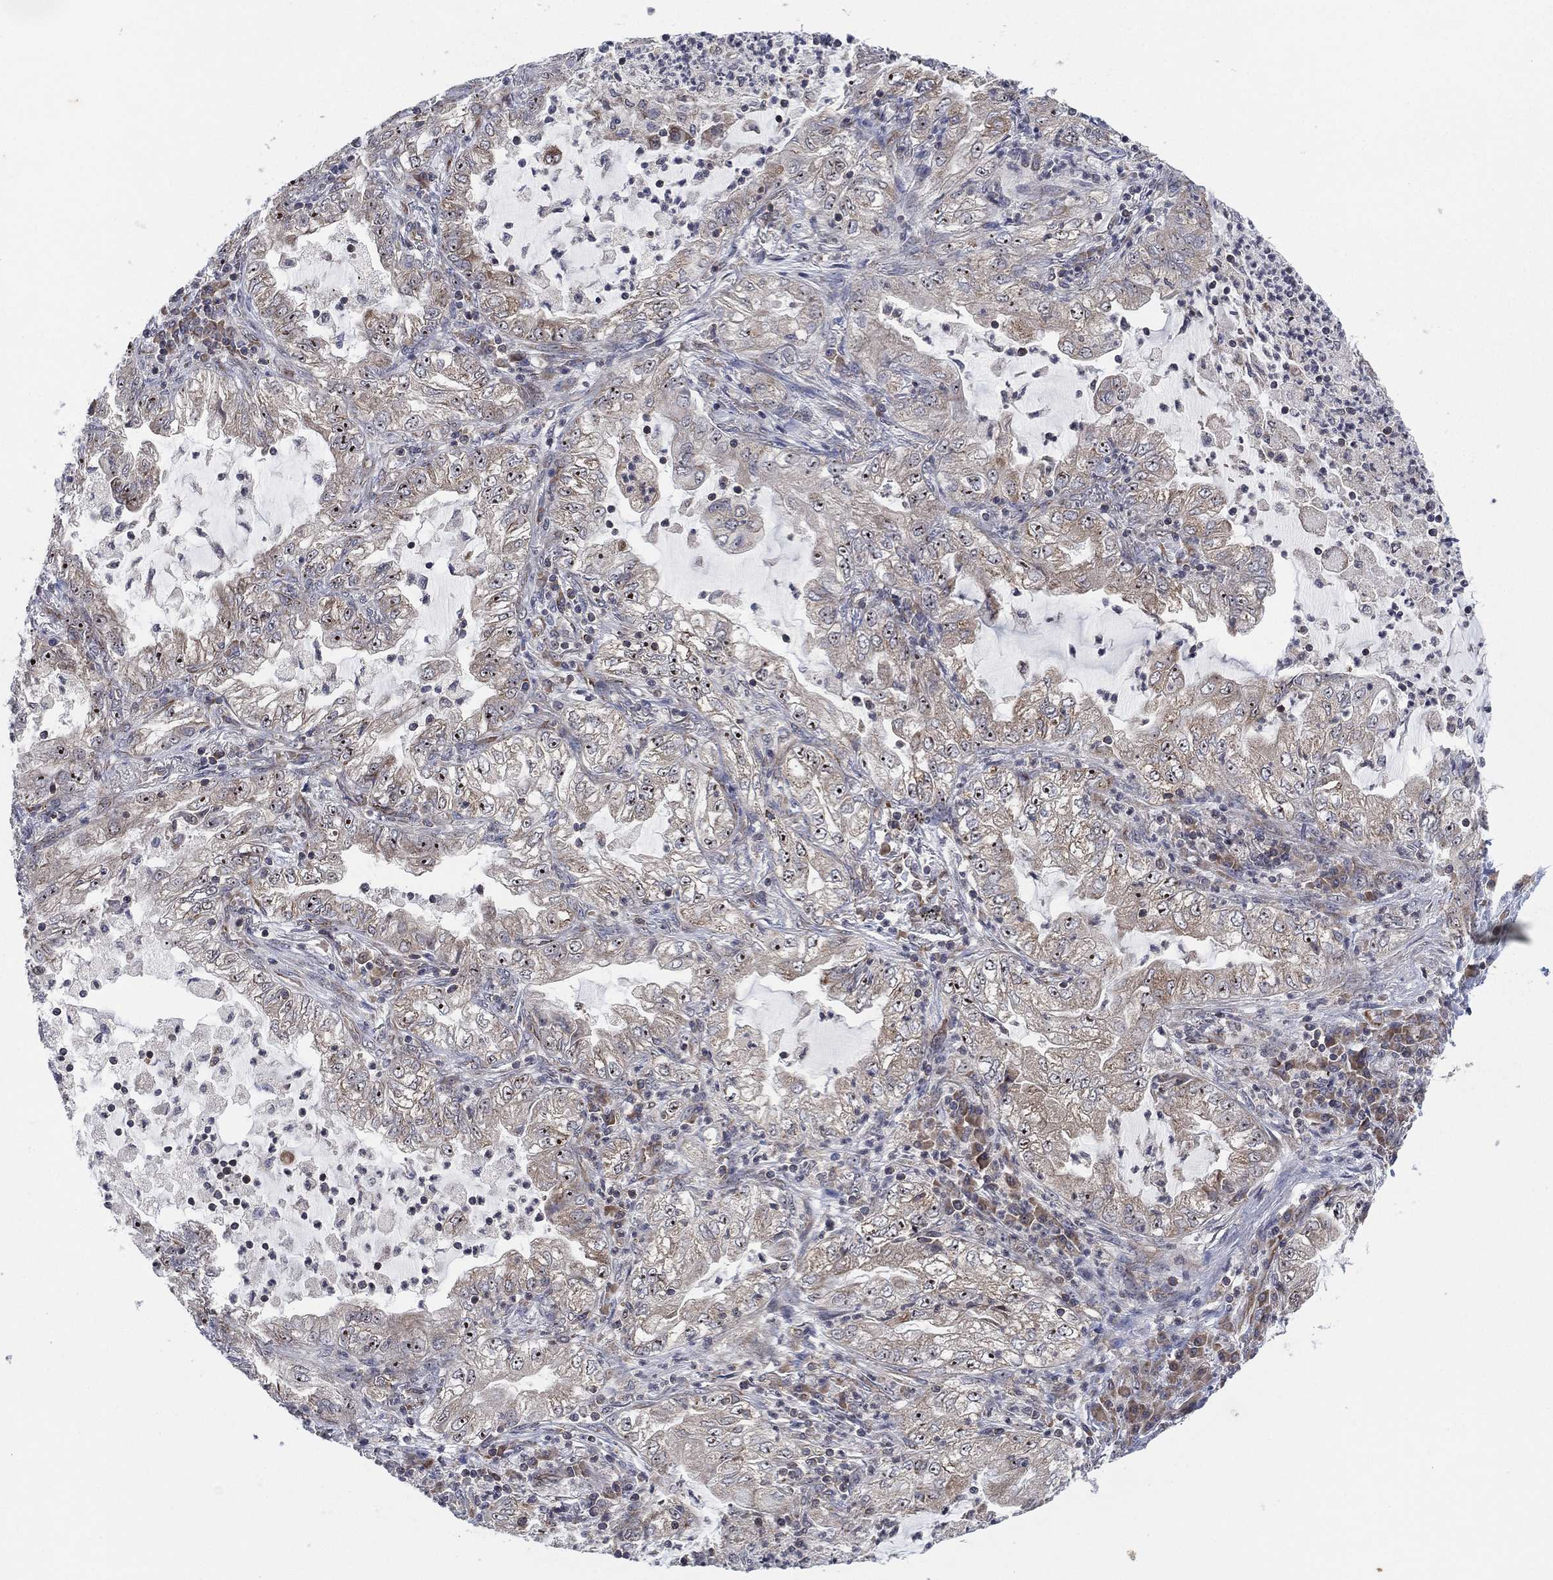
{"staining": {"intensity": "weak", "quantity": "25%-75%", "location": "cytoplasmic/membranous,nuclear"}, "tissue": "lung cancer", "cell_type": "Tumor cells", "image_type": "cancer", "snomed": [{"axis": "morphology", "description": "Adenocarcinoma, NOS"}, {"axis": "topography", "description": "Lung"}], "caption": "This histopathology image exhibits IHC staining of human lung cancer (adenocarcinoma), with low weak cytoplasmic/membranous and nuclear staining in about 25%-75% of tumor cells.", "gene": "TMCO1", "patient": {"sex": "female", "age": 73}}